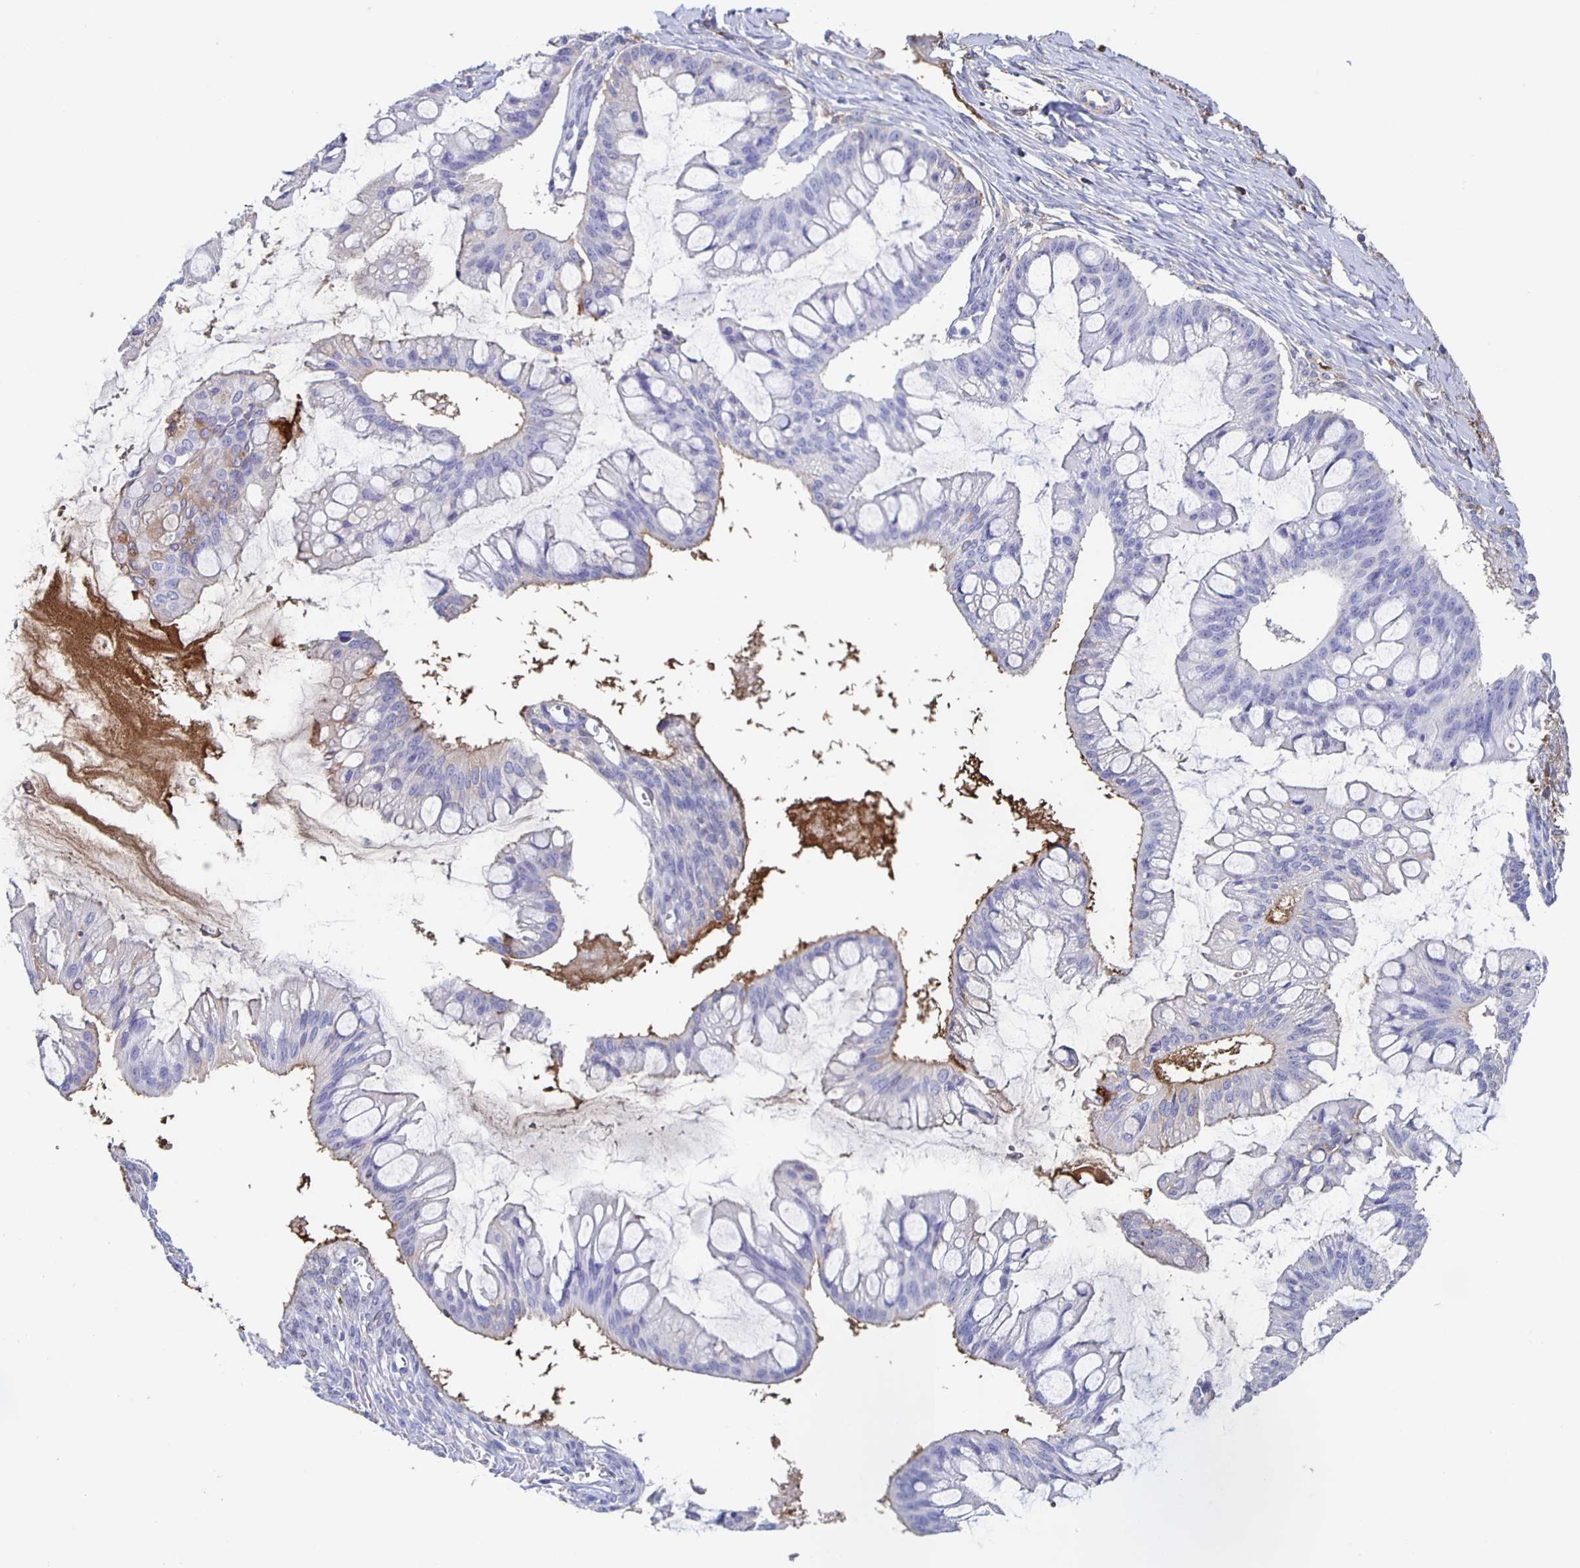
{"staining": {"intensity": "negative", "quantity": "none", "location": "none"}, "tissue": "ovarian cancer", "cell_type": "Tumor cells", "image_type": "cancer", "snomed": [{"axis": "morphology", "description": "Cystadenocarcinoma, mucinous, NOS"}, {"axis": "topography", "description": "Ovary"}], "caption": "Immunohistochemistry of ovarian cancer (mucinous cystadenocarcinoma) displays no positivity in tumor cells.", "gene": "FGA", "patient": {"sex": "female", "age": 73}}